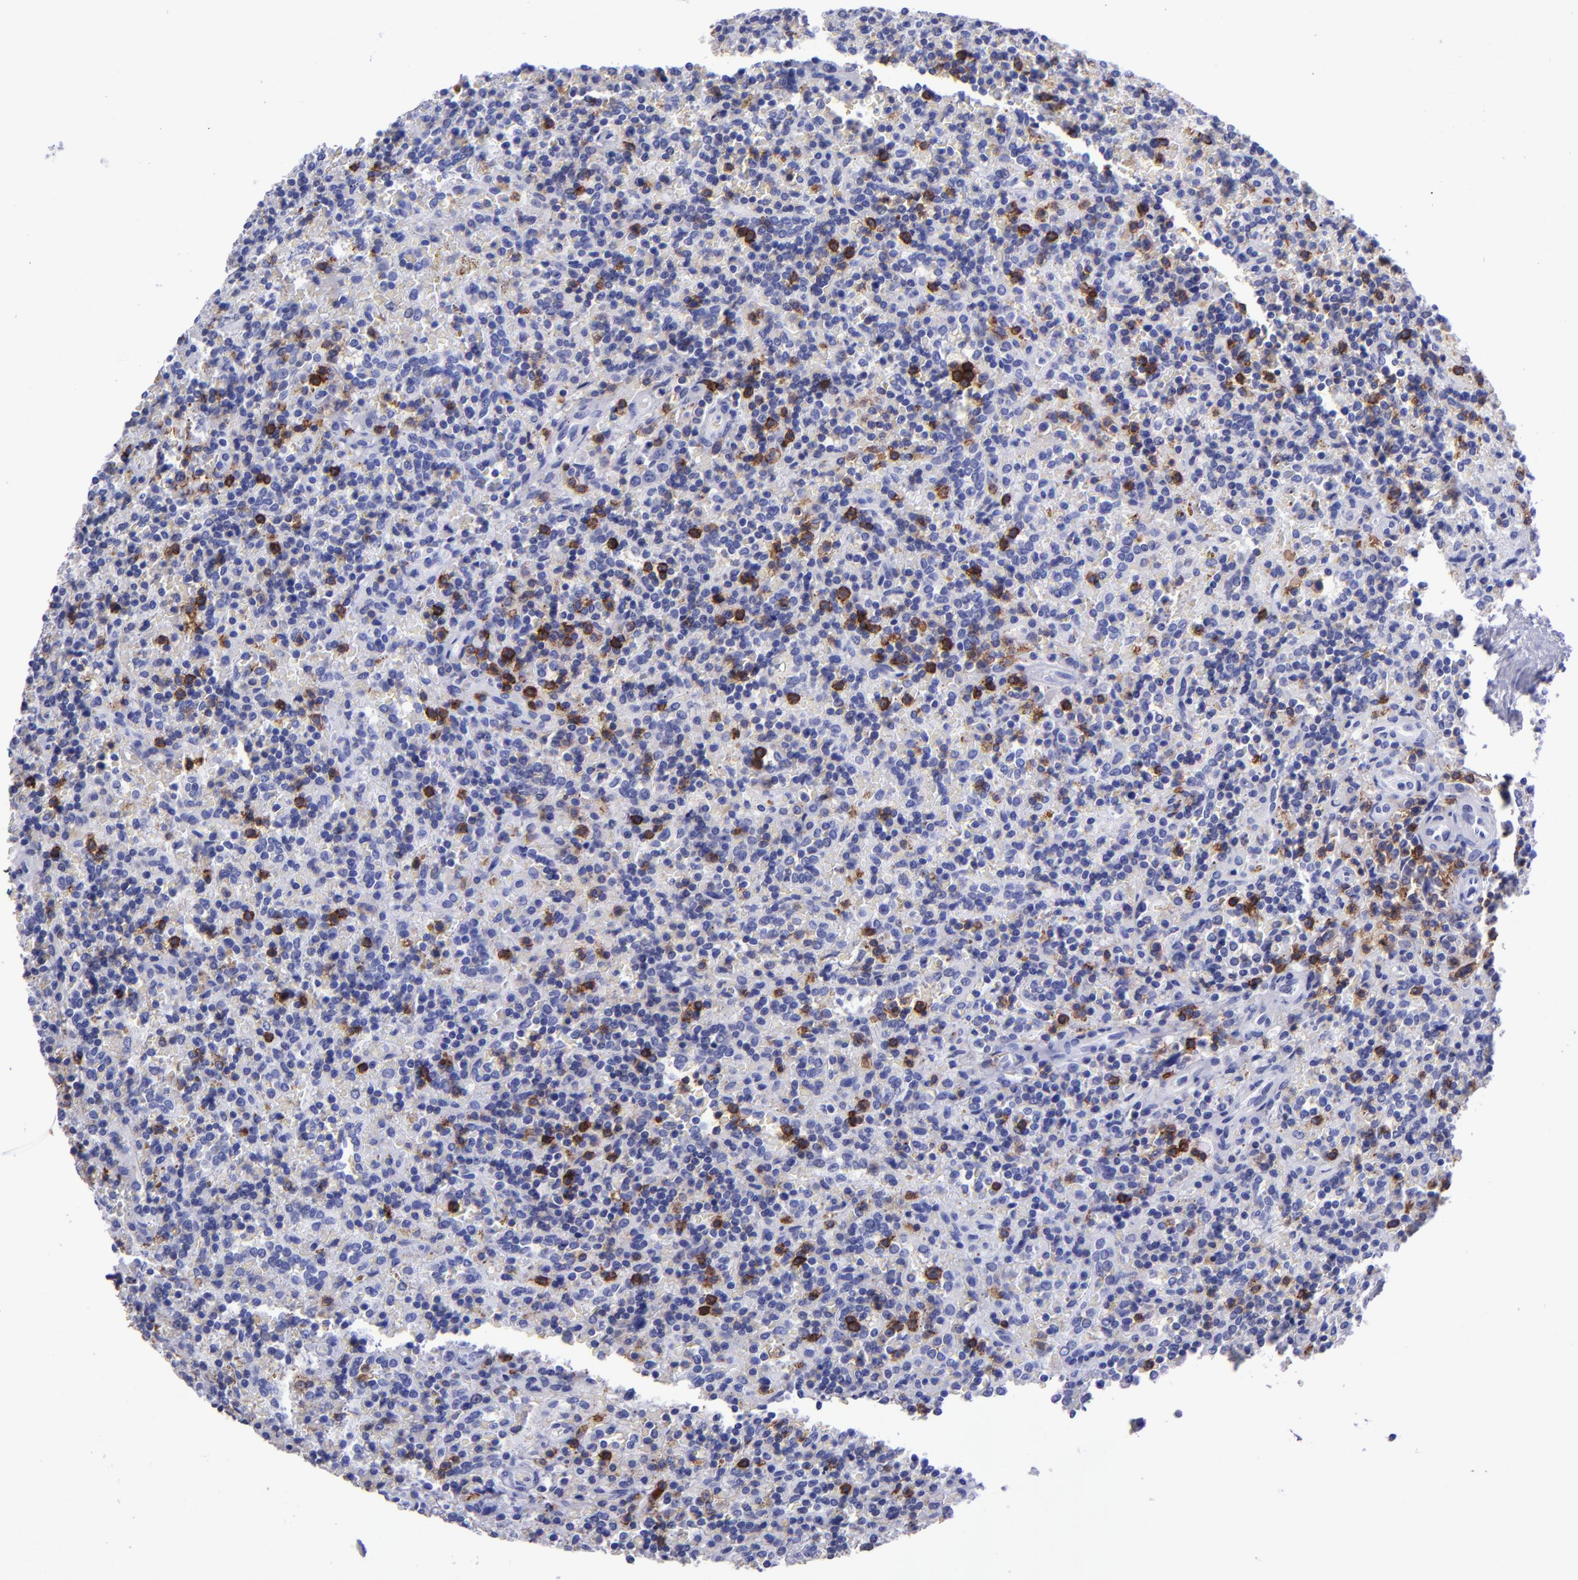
{"staining": {"intensity": "negative", "quantity": "none", "location": "none"}, "tissue": "lymphoma", "cell_type": "Tumor cells", "image_type": "cancer", "snomed": [{"axis": "morphology", "description": "Malignant lymphoma, non-Hodgkin's type, Low grade"}, {"axis": "topography", "description": "Spleen"}], "caption": "Immunohistochemistry (IHC) micrograph of neoplastic tissue: malignant lymphoma, non-Hodgkin's type (low-grade) stained with DAB (3,3'-diaminobenzidine) exhibits no significant protein positivity in tumor cells.", "gene": "CD6", "patient": {"sex": "male", "age": 67}}